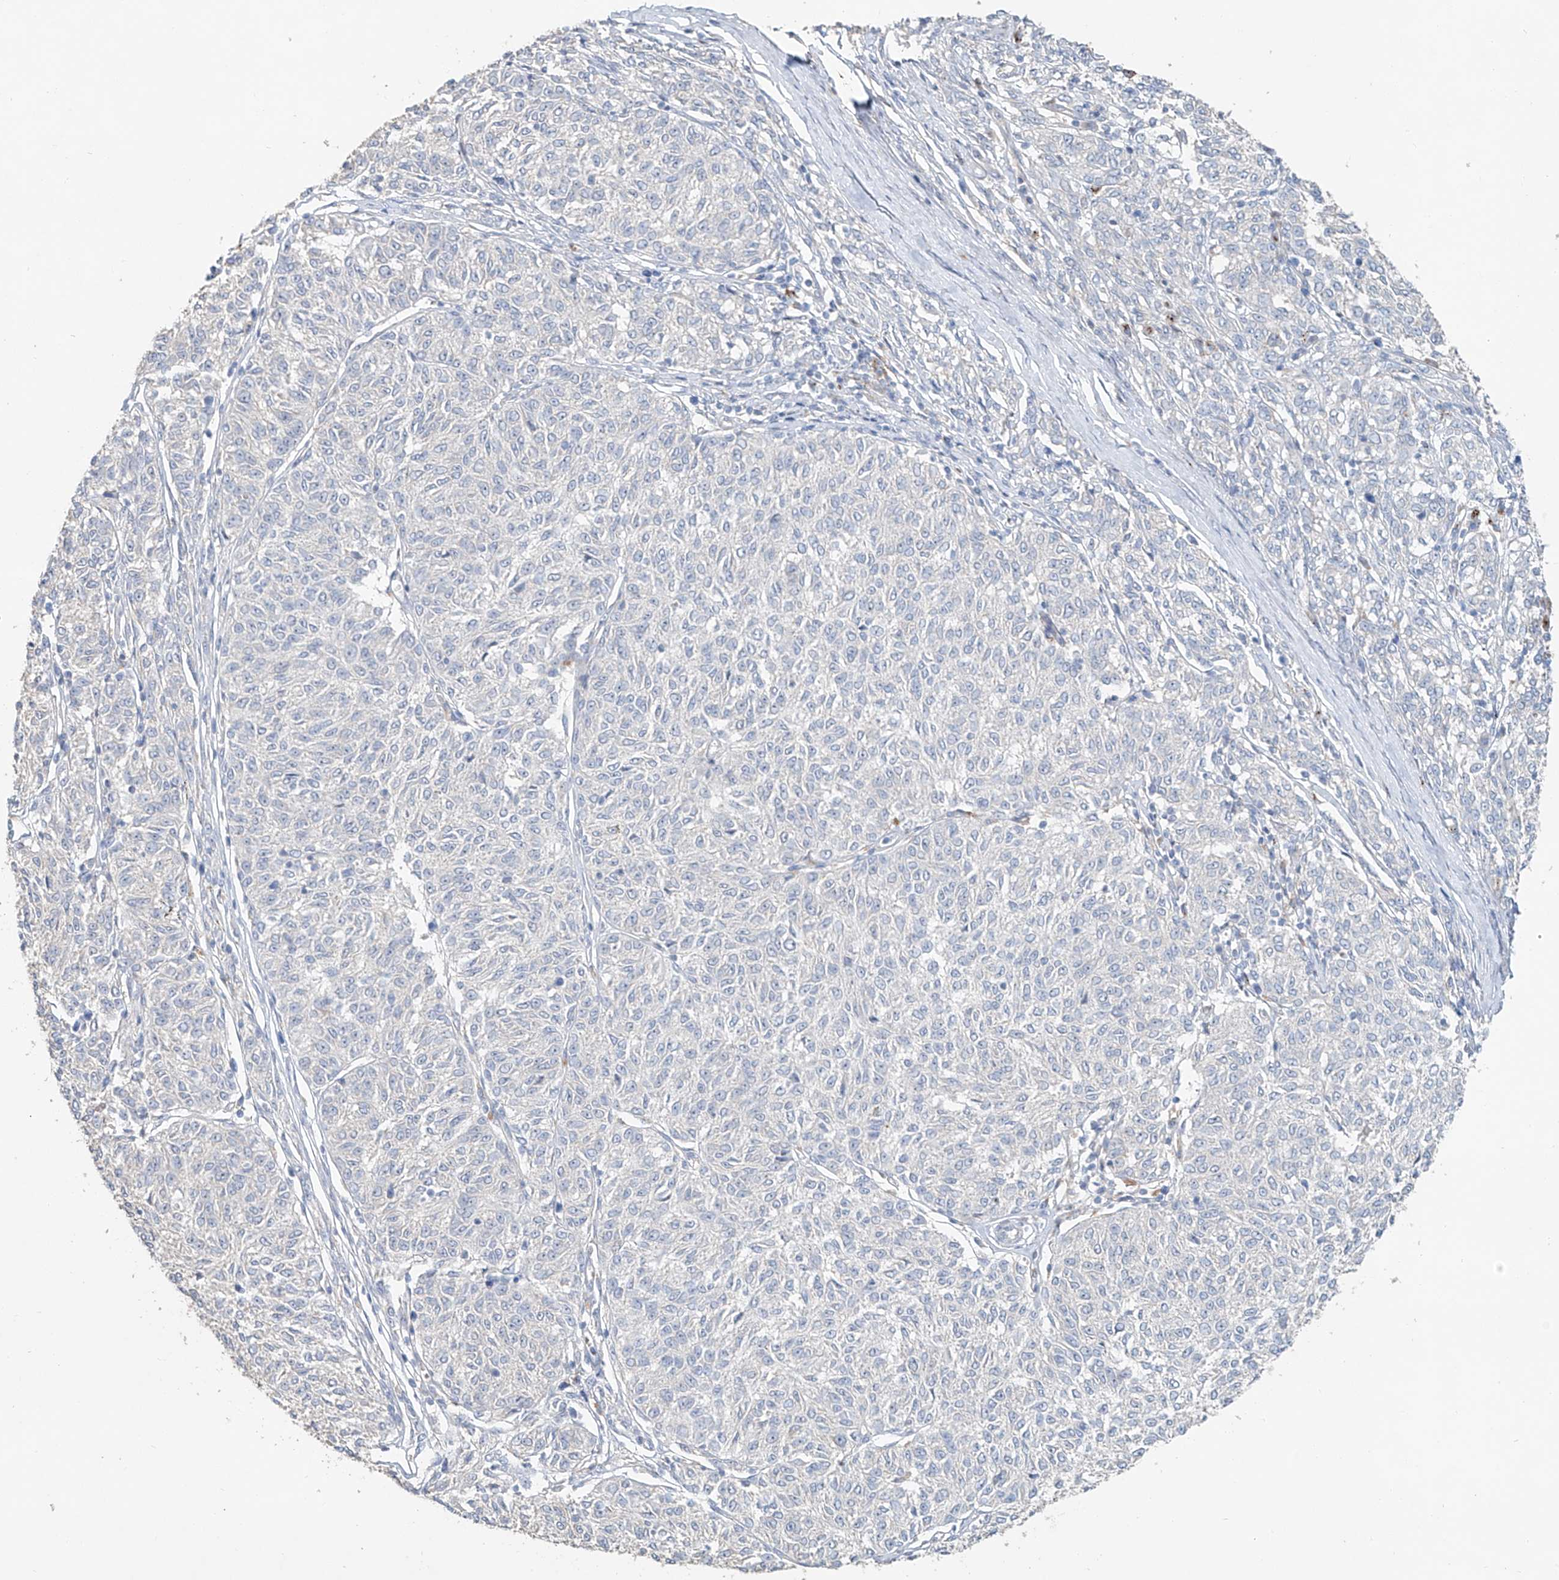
{"staining": {"intensity": "negative", "quantity": "none", "location": "none"}, "tissue": "melanoma", "cell_type": "Tumor cells", "image_type": "cancer", "snomed": [{"axis": "morphology", "description": "Malignant melanoma, NOS"}, {"axis": "topography", "description": "Skin"}], "caption": "DAB immunohistochemical staining of malignant melanoma reveals no significant staining in tumor cells.", "gene": "TRIM47", "patient": {"sex": "female", "age": 72}}